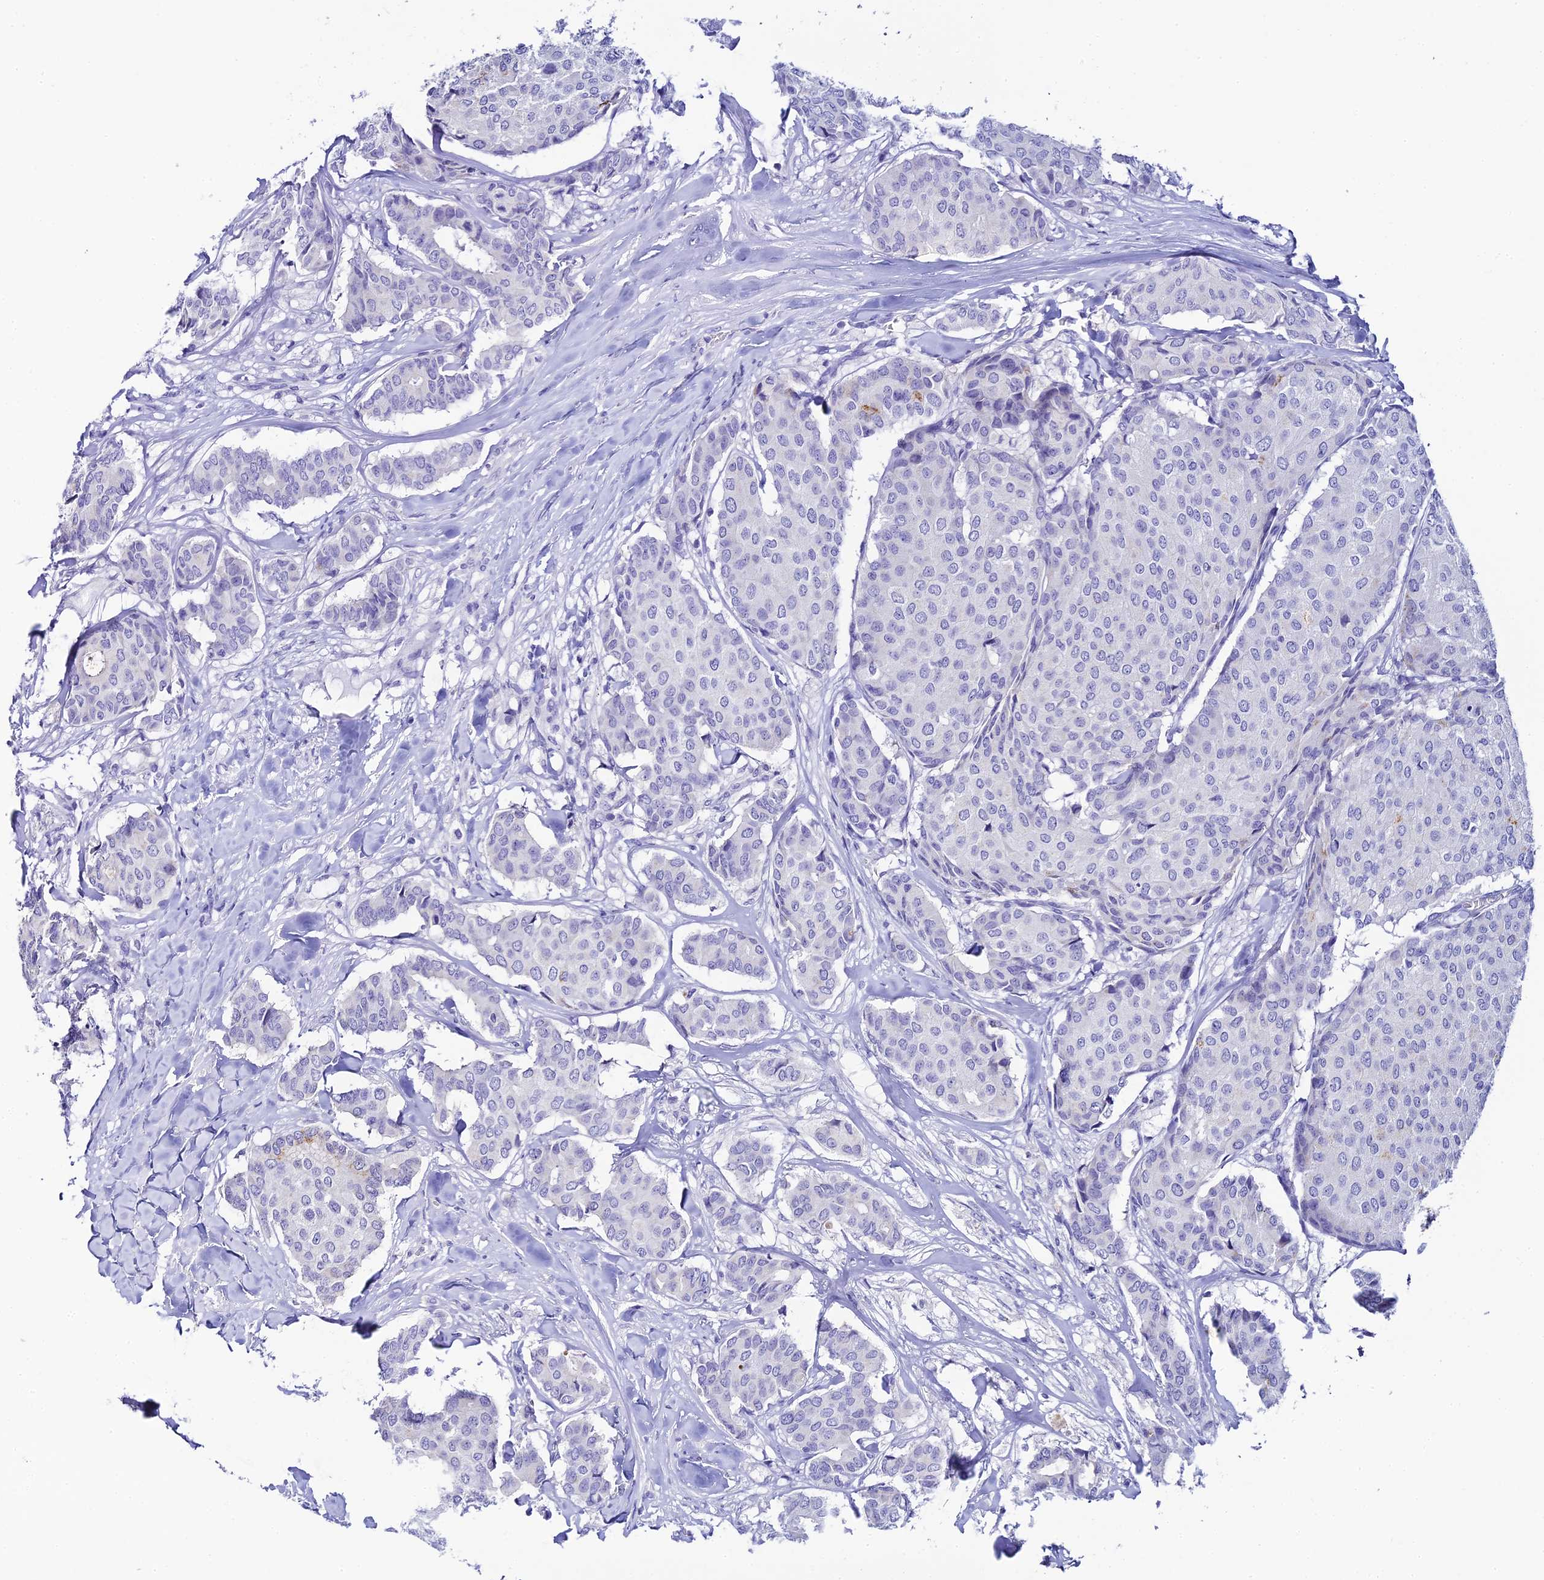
{"staining": {"intensity": "negative", "quantity": "none", "location": "none"}, "tissue": "breast cancer", "cell_type": "Tumor cells", "image_type": "cancer", "snomed": [{"axis": "morphology", "description": "Duct carcinoma"}, {"axis": "topography", "description": "Breast"}], "caption": "Immunohistochemistry (IHC) photomicrograph of human breast cancer (invasive ductal carcinoma) stained for a protein (brown), which exhibits no expression in tumor cells. The staining is performed using DAB brown chromogen with nuclei counter-stained in using hematoxylin.", "gene": "C12orf29", "patient": {"sex": "female", "age": 75}}